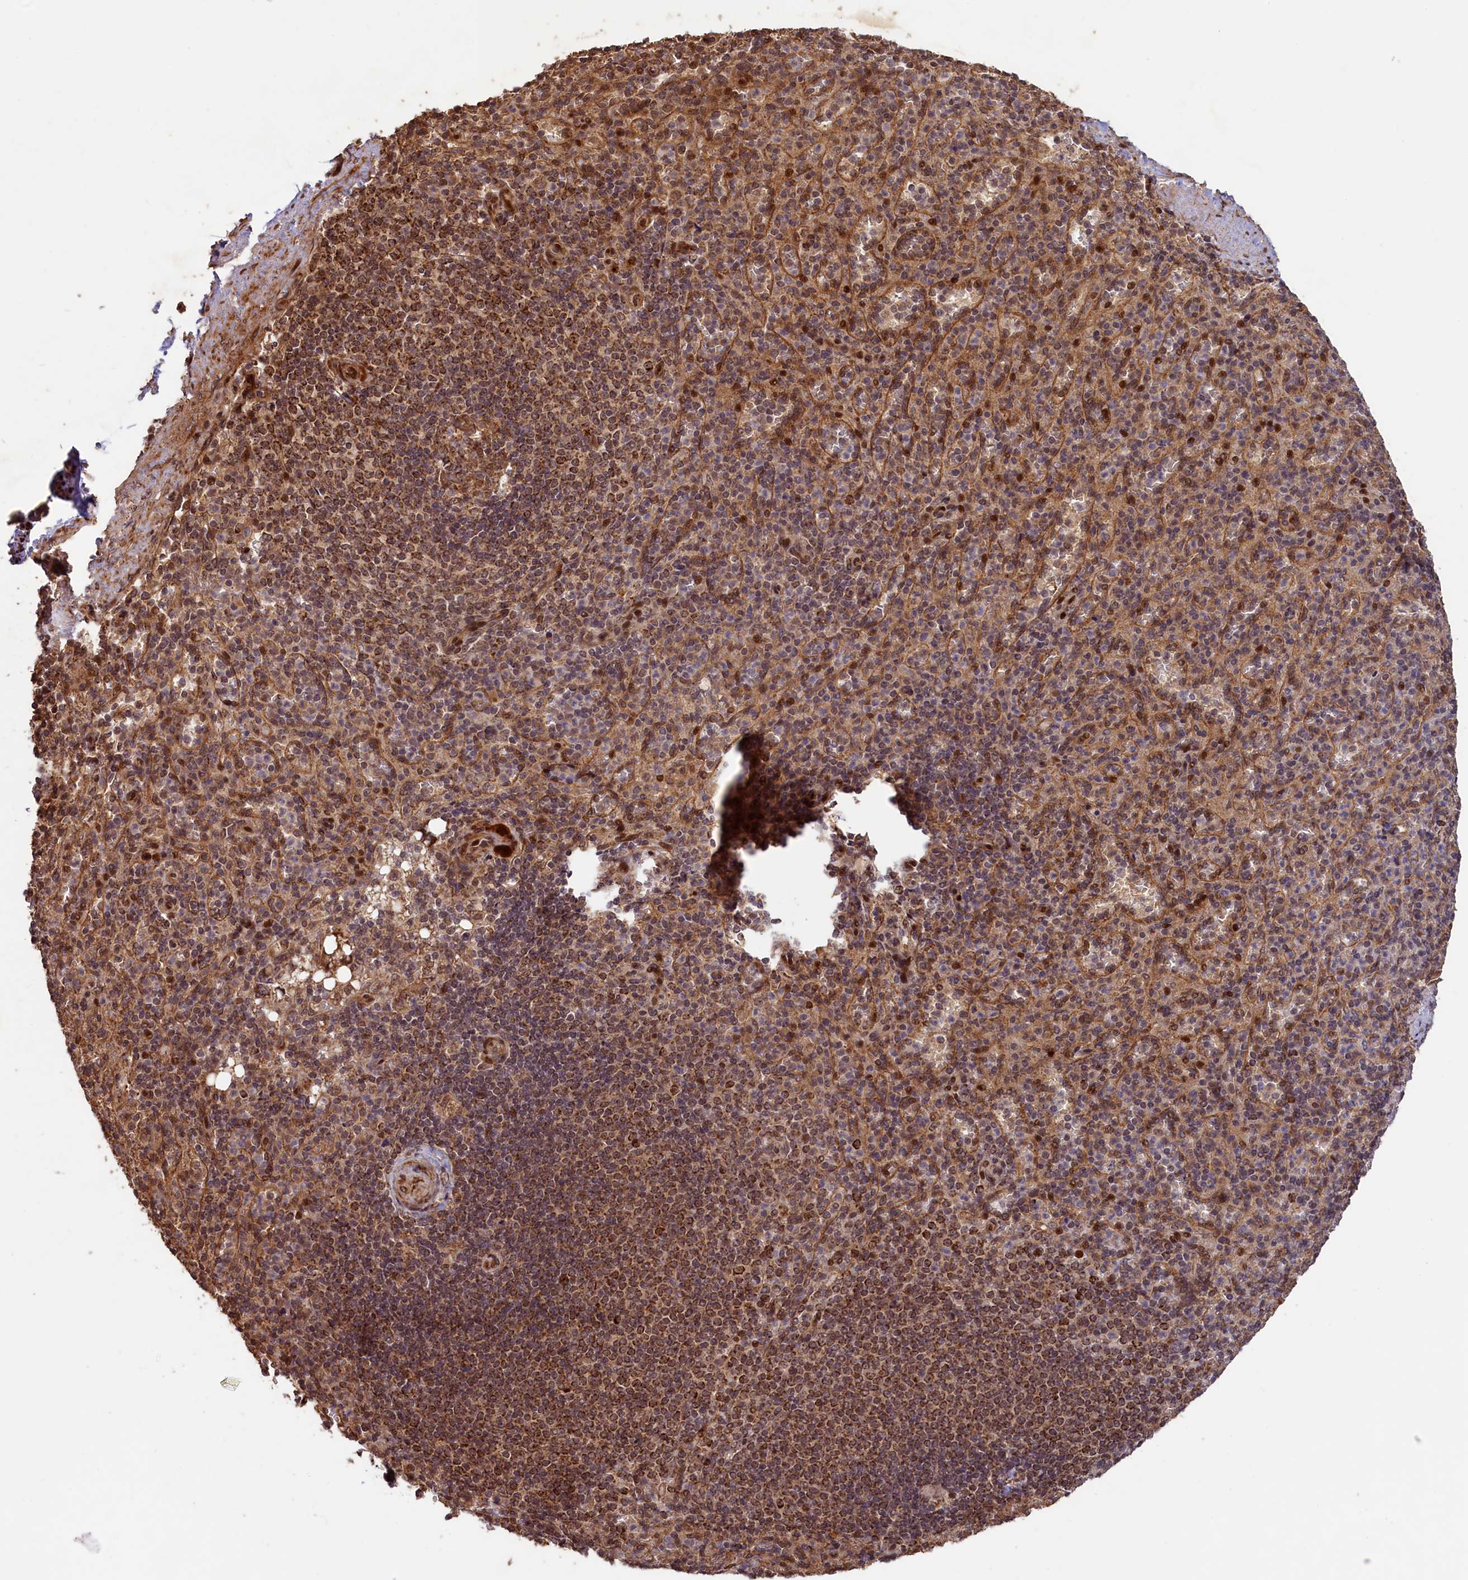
{"staining": {"intensity": "moderate", "quantity": "25%-75%", "location": "cytoplasmic/membranous"}, "tissue": "spleen", "cell_type": "Cells in red pulp", "image_type": "normal", "snomed": [{"axis": "morphology", "description": "Normal tissue, NOS"}, {"axis": "topography", "description": "Spleen"}], "caption": "IHC of unremarkable spleen displays medium levels of moderate cytoplasmic/membranous positivity in about 25%-75% of cells in red pulp. (Brightfield microscopy of DAB IHC at high magnification).", "gene": "SHPRH", "patient": {"sex": "female", "age": 74}}